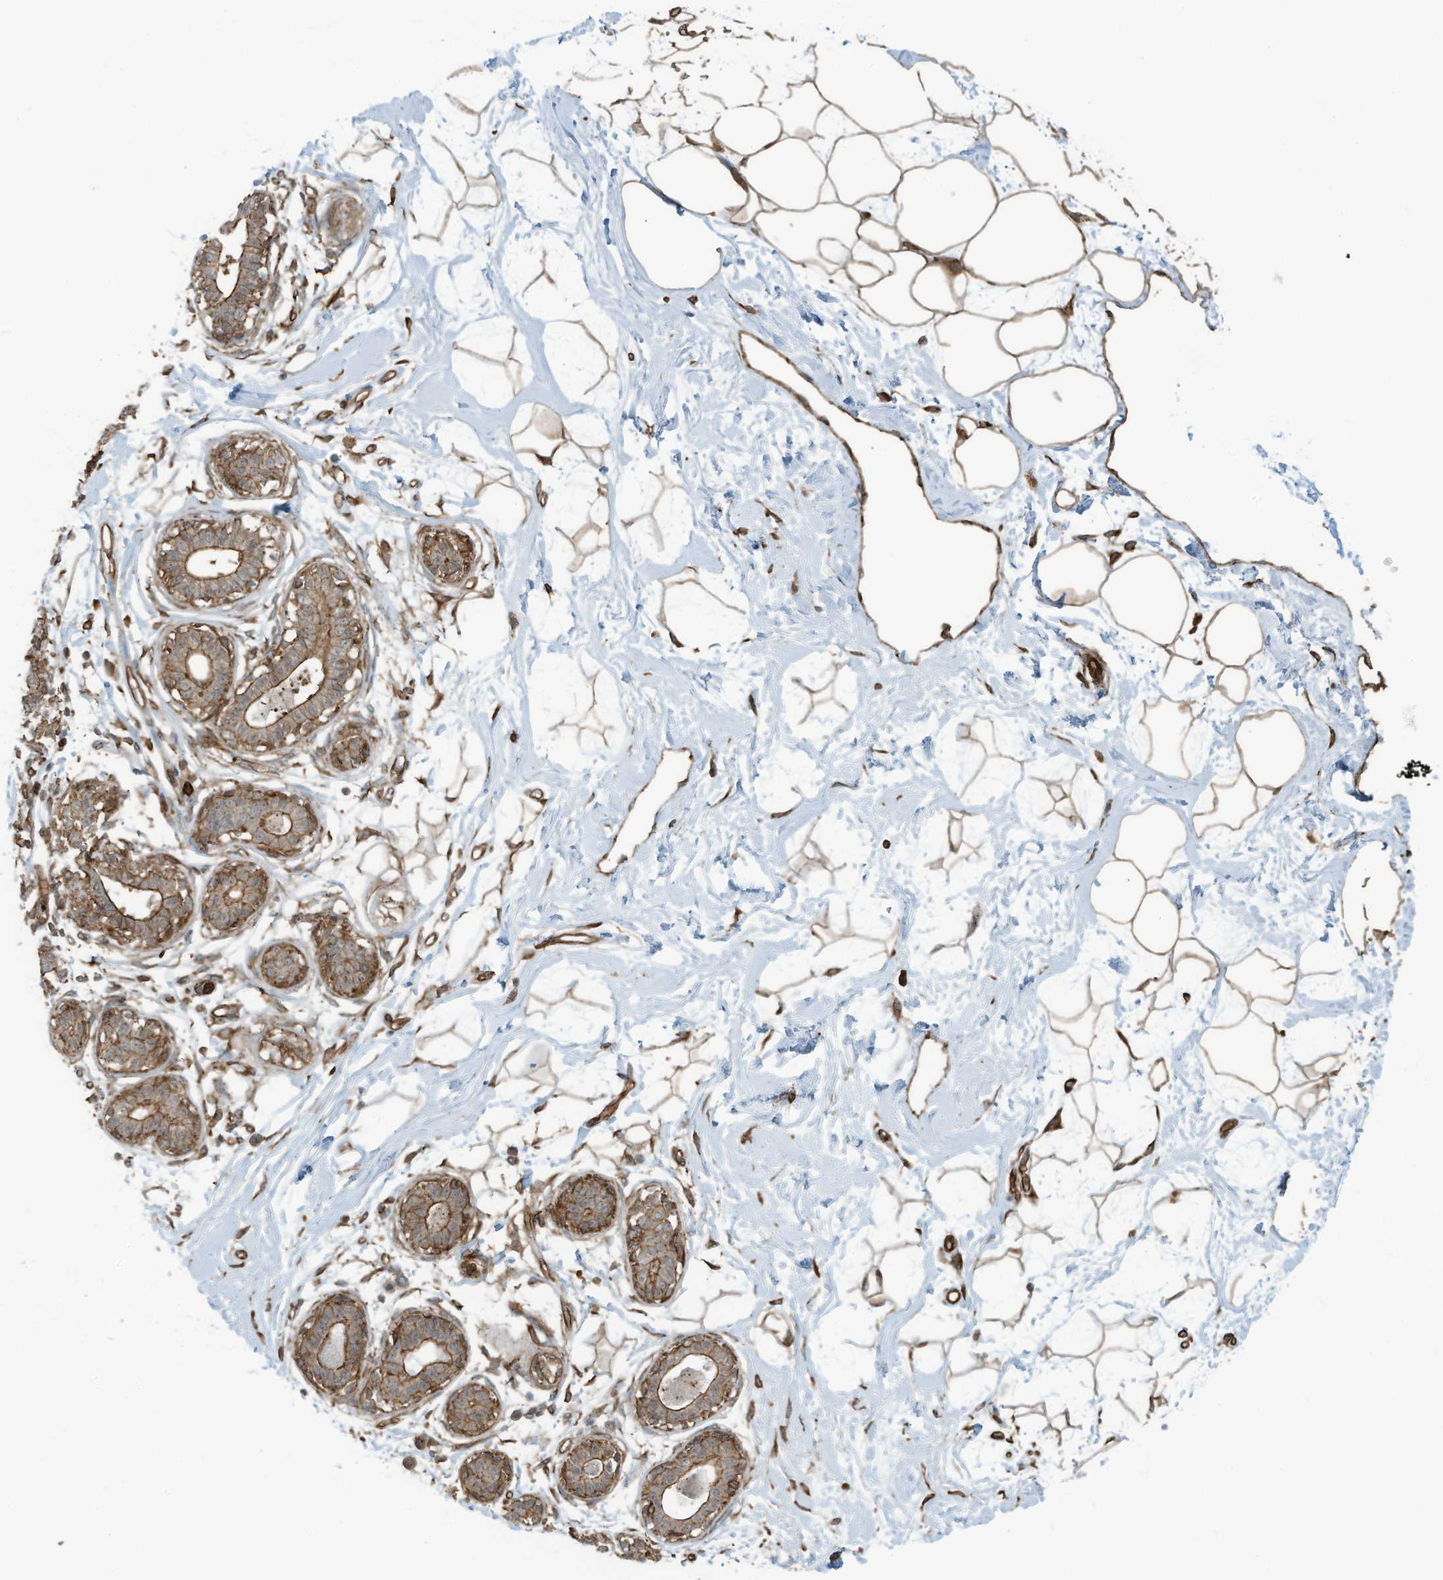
{"staining": {"intensity": "moderate", "quantity": ">75%", "location": "cytoplasmic/membranous"}, "tissue": "breast", "cell_type": "Adipocytes", "image_type": "normal", "snomed": [{"axis": "morphology", "description": "Normal tissue, NOS"}, {"axis": "topography", "description": "Breast"}], "caption": "Normal breast shows moderate cytoplasmic/membranous staining in about >75% of adipocytes, visualized by immunohistochemistry. (Brightfield microscopy of DAB IHC at high magnification).", "gene": "SLC9A2", "patient": {"sex": "female", "age": 45}}